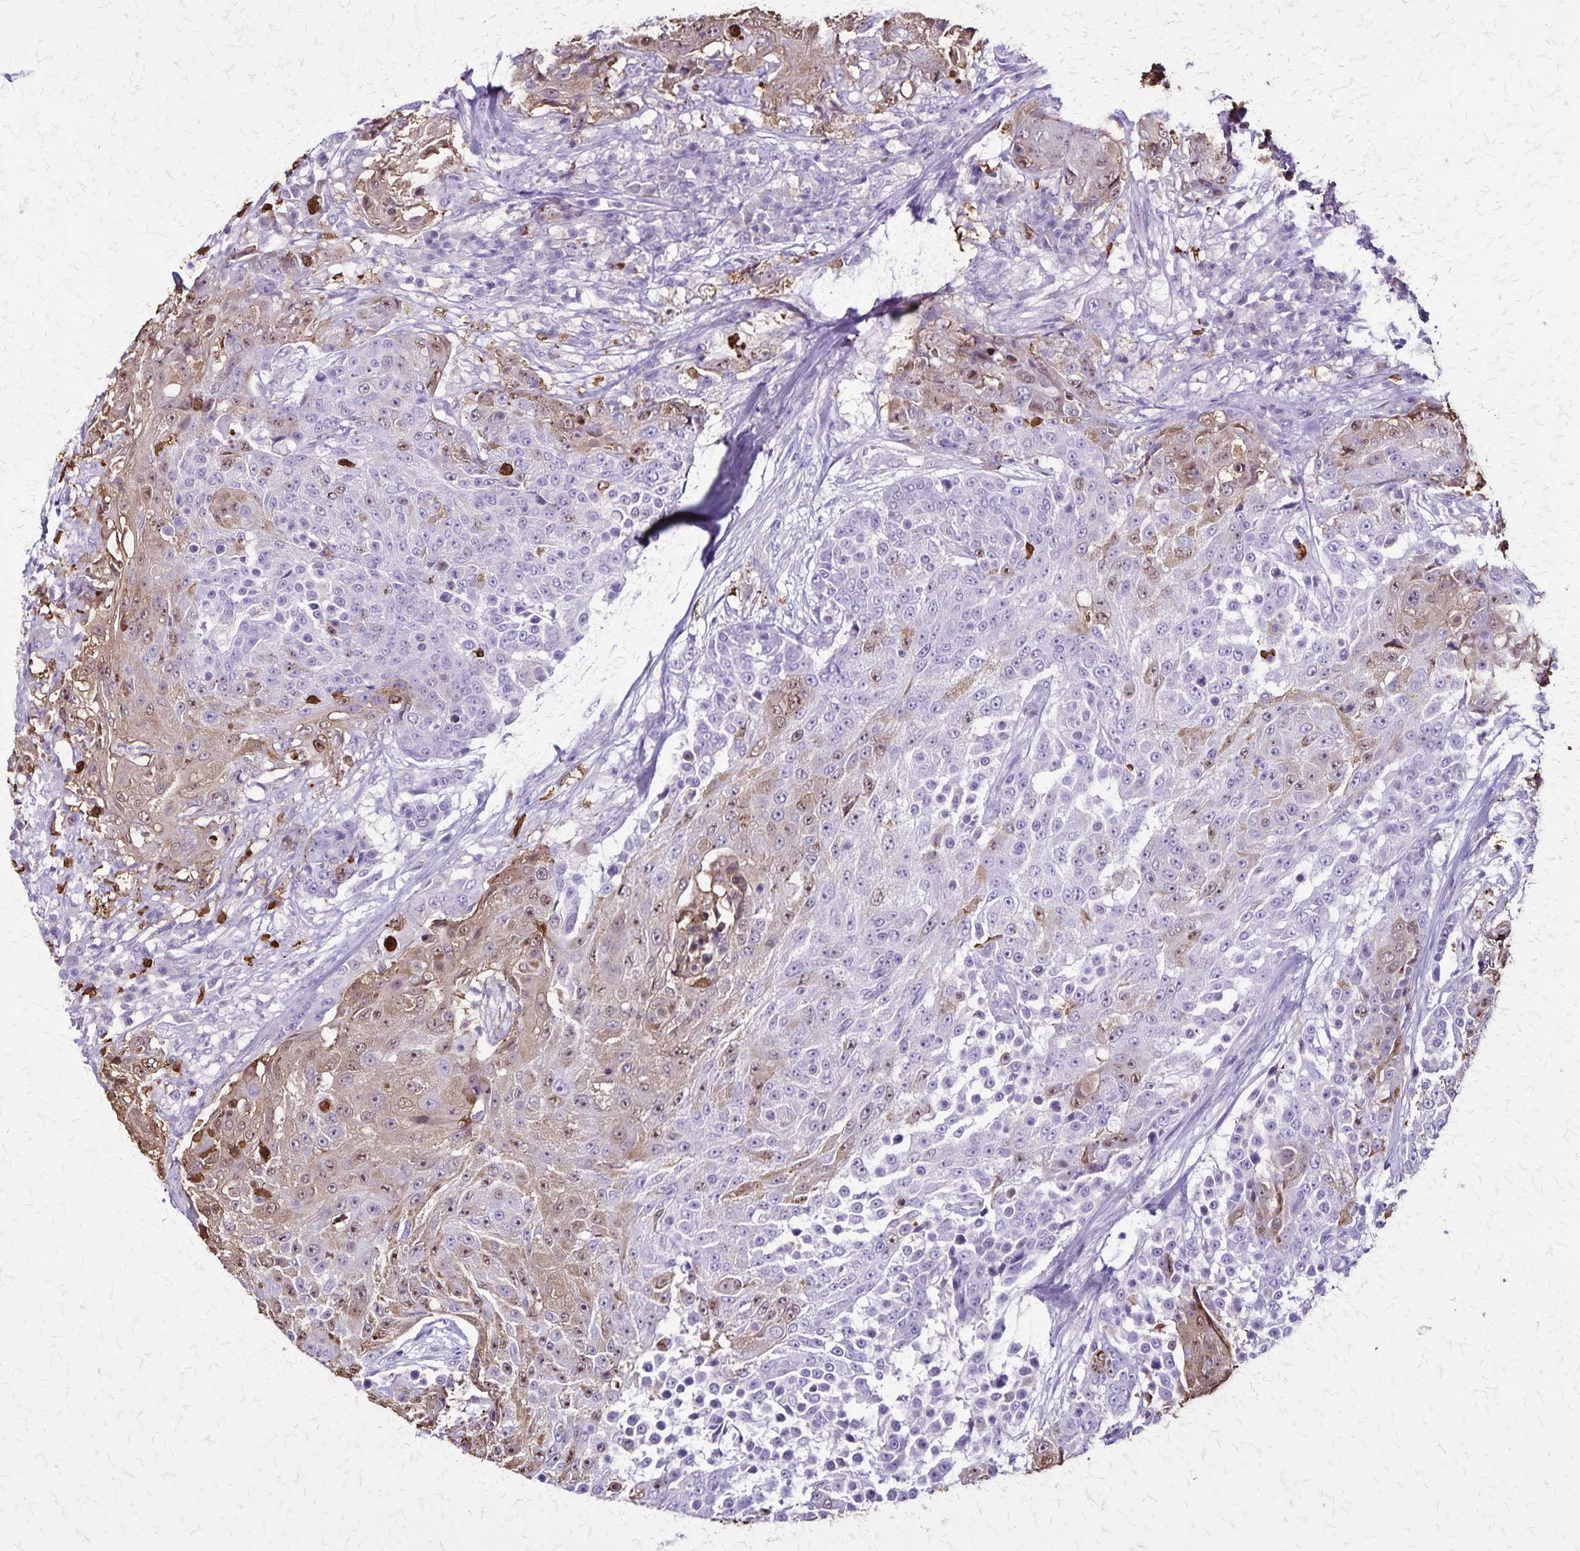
{"staining": {"intensity": "weak", "quantity": "<25%", "location": "cytoplasmic/membranous,nuclear"}, "tissue": "urothelial cancer", "cell_type": "Tumor cells", "image_type": "cancer", "snomed": [{"axis": "morphology", "description": "Urothelial carcinoma, High grade"}, {"axis": "topography", "description": "Urinary bladder"}], "caption": "High magnification brightfield microscopy of urothelial cancer stained with DAB (3,3'-diaminobenzidine) (brown) and counterstained with hematoxylin (blue): tumor cells show no significant expression.", "gene": "ULBP3", "patient": {"sex": "female", "age": 63}}